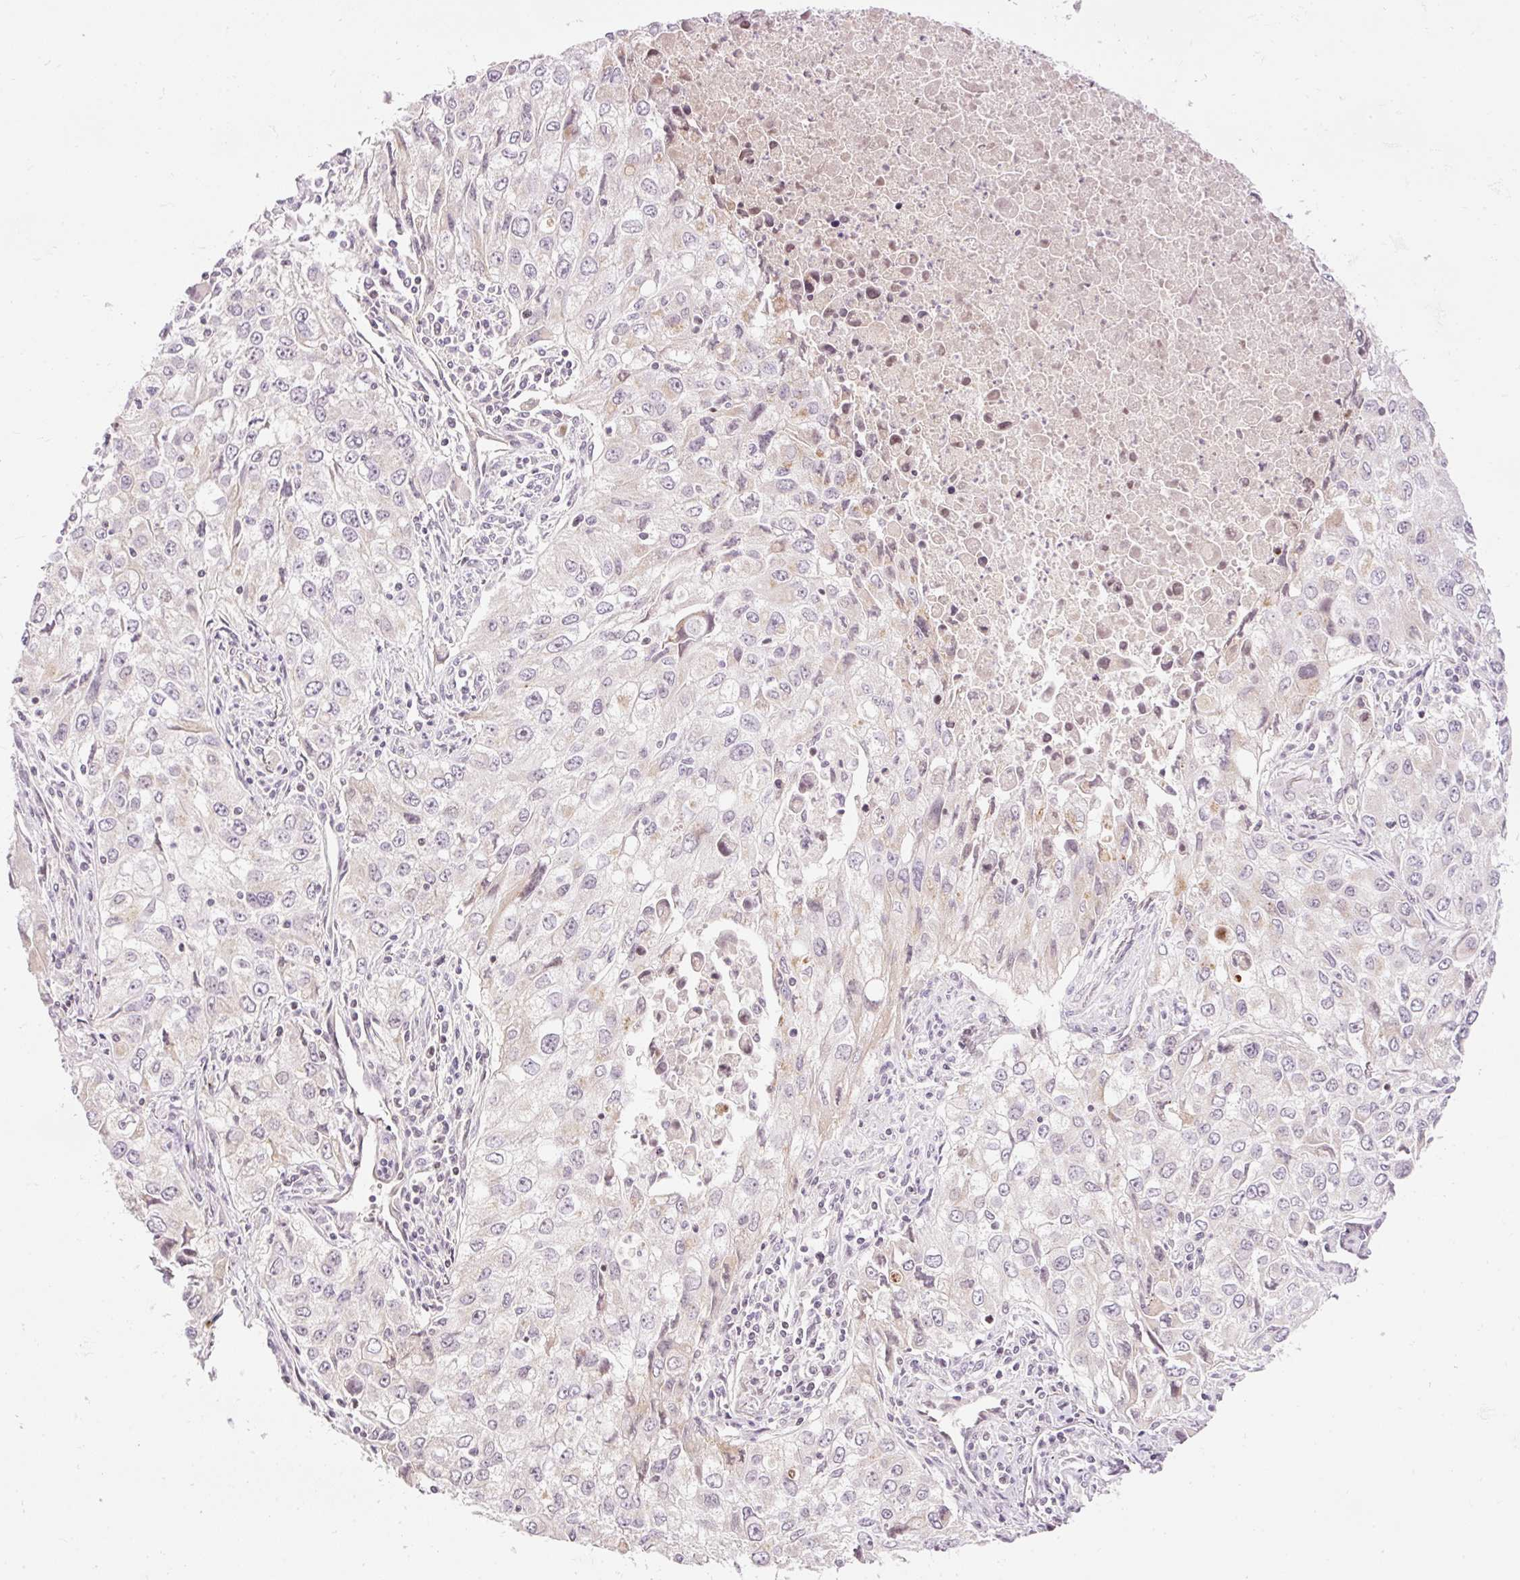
{"staining": {"intensity": "negative", "quantity": "none", "location": "none"}, "tissue": "lung cancer", "cell_type": "Tumor cells", "image_type": "cancer", "snomed": [{"axis": "morphology", "description": "Adenocarcinoma, NOS"}, {"axis": "morphology", "description": "Adenocarcinoma, metastatic, NOS"}, {"axis": "topography", "description": "Lymph node"}, {"axis": "topography", "description": "Lung"}], "caption": "Tumor cells show no significant protein staining in adenocarcinoma (lung). (DAB (3,3'-diaminobenzidine) immunohistochemistry, high magnification).", "gene": "ABHD11", "patient": {"sex": "female", "age": 42}}